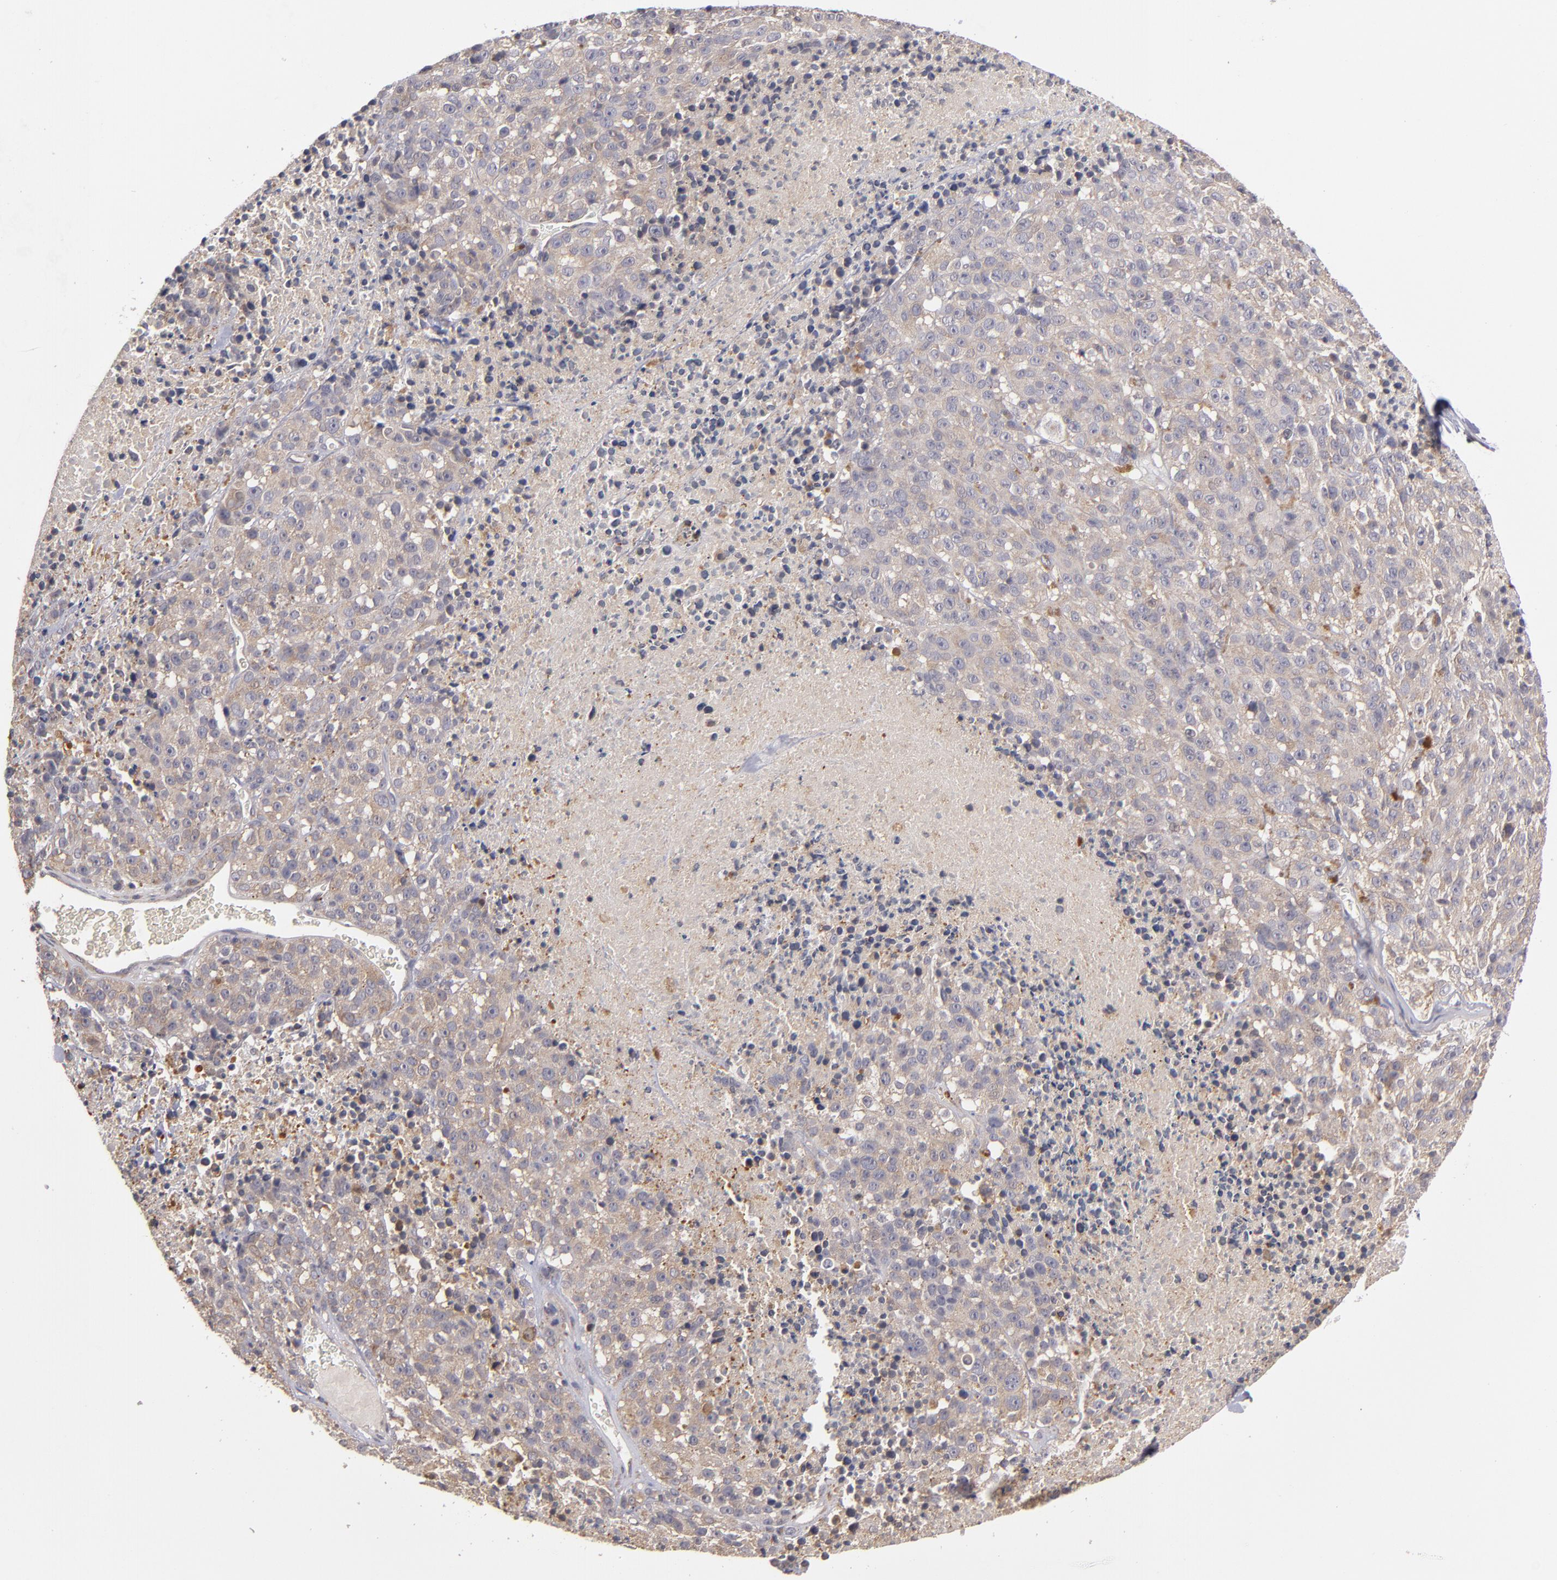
{"staining": {"intensity": "moderate", "quantity": ">75%", "location": "cytoplasmic/membranous"}, "tissue": "melanoma", "cell_type": "Tumor cells", "image_type": "cancer", "snomed": [{"axis": "morphology", "description": "Malignant melanoma, Metastatic site"}, {"axis": "topography", "description": "Cerebral cortex"}], "caption": "IHC staining of melanoma, which shows medium levels of moderate cytoplasmic/membranous positivity in about >75% of tumor cells indicating moderate cytoplasmic/membranous protein positivity. The staining was performed using DAB (brown) for protein detection and nuclei were counterstained in hematoxylin (blue).", "gene": "CTSO", "patient": {"sex": "female", "age": 52}}